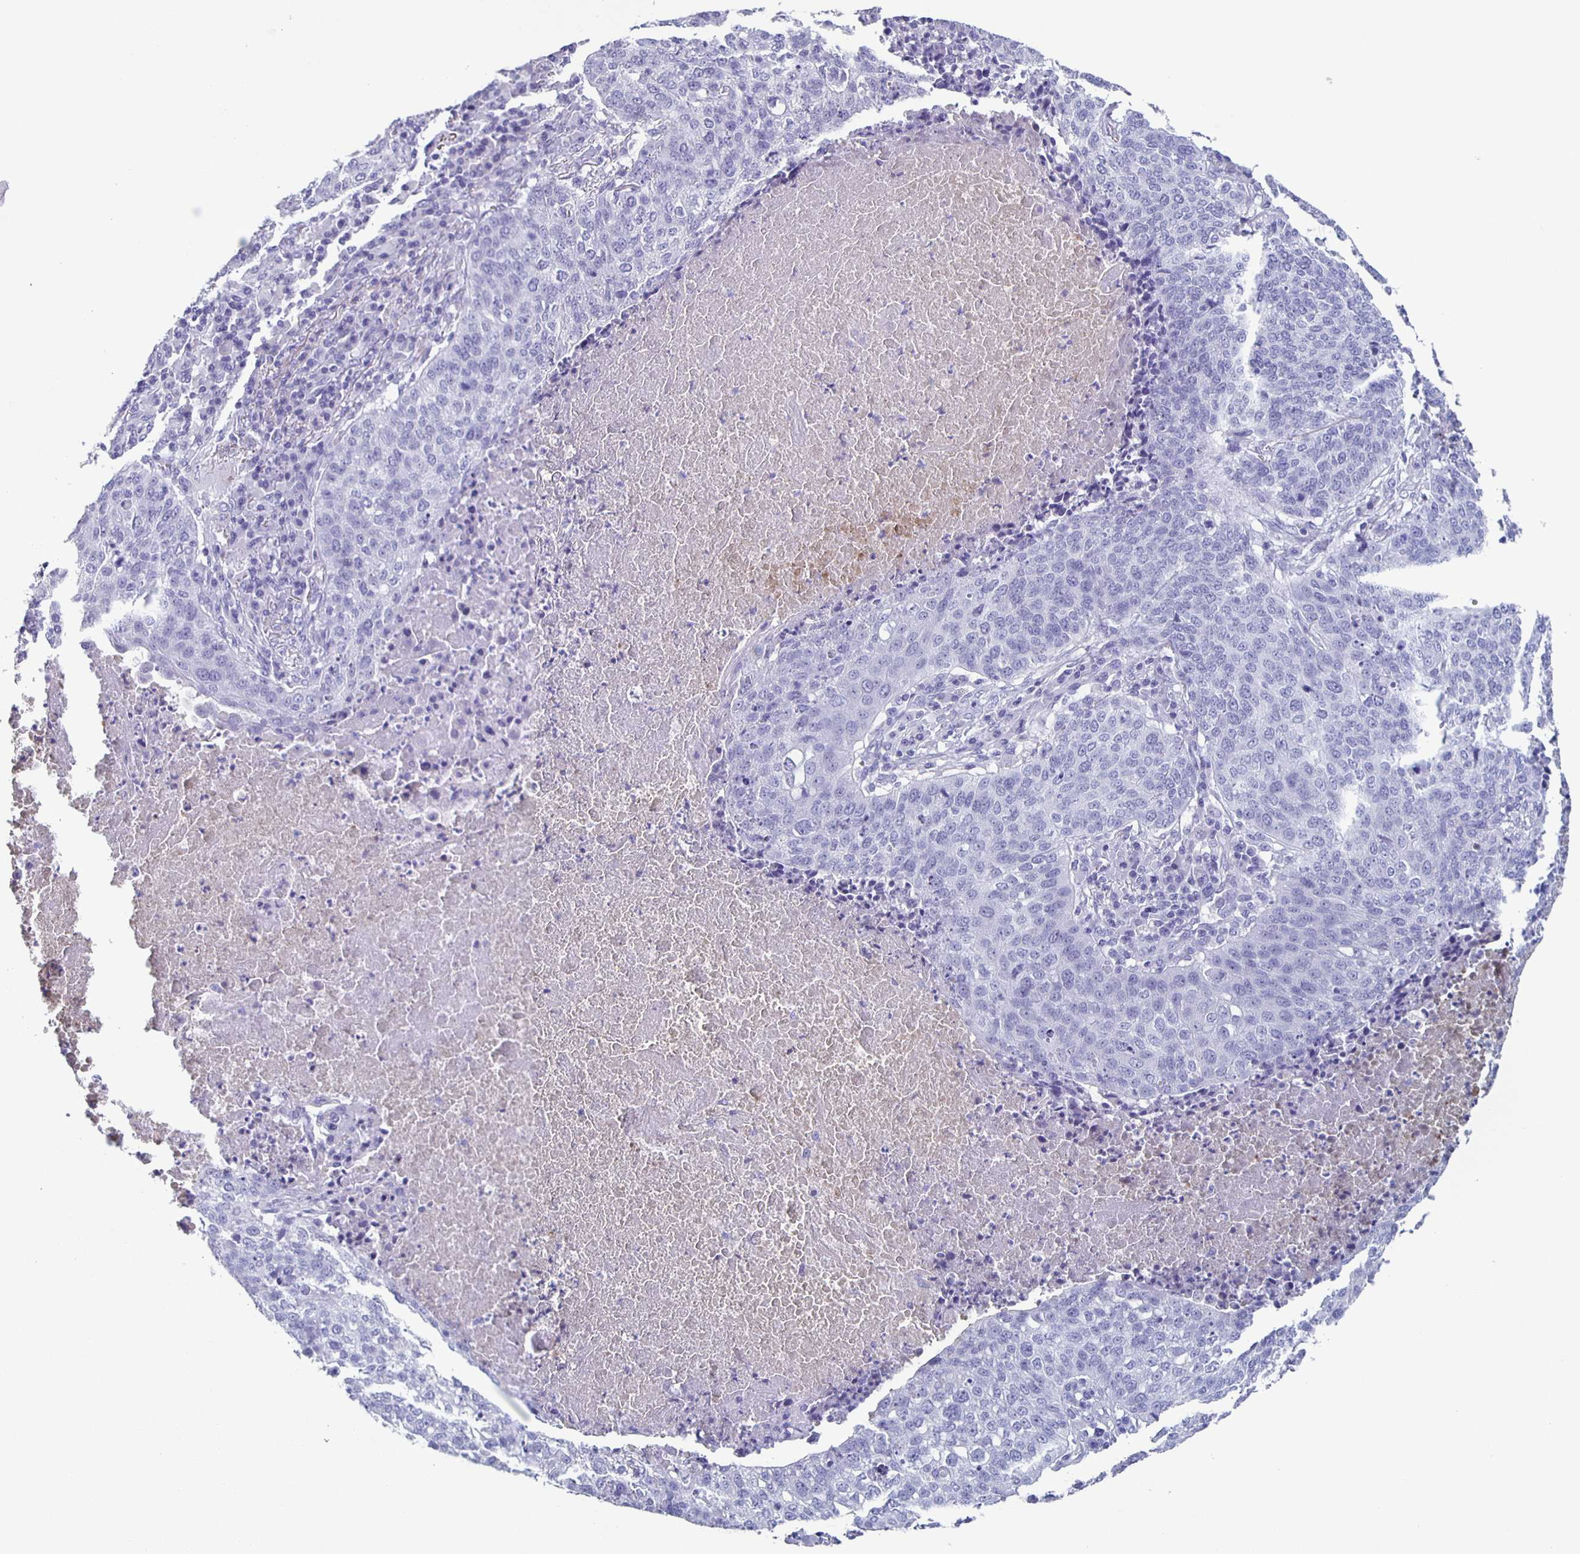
{"staining": {"intensity": "negative", "quantity": "none", "location": "none"}, "tissue": "lung cancer", "cell_type": "Tumor cells", "image_type": "cancer", "snomed": [{"axis": "morphology", "description": "Squamous cell carcinoma, NOS"}, {"axis": "topography", "description": "Lung"}], "caption": "Lung squamous cell carcinoma was stained to show a protein in brown. There is no significant positivity in tumor cells.", "gene": "FGA", "patient": {"sex": "male", "age": 63}}